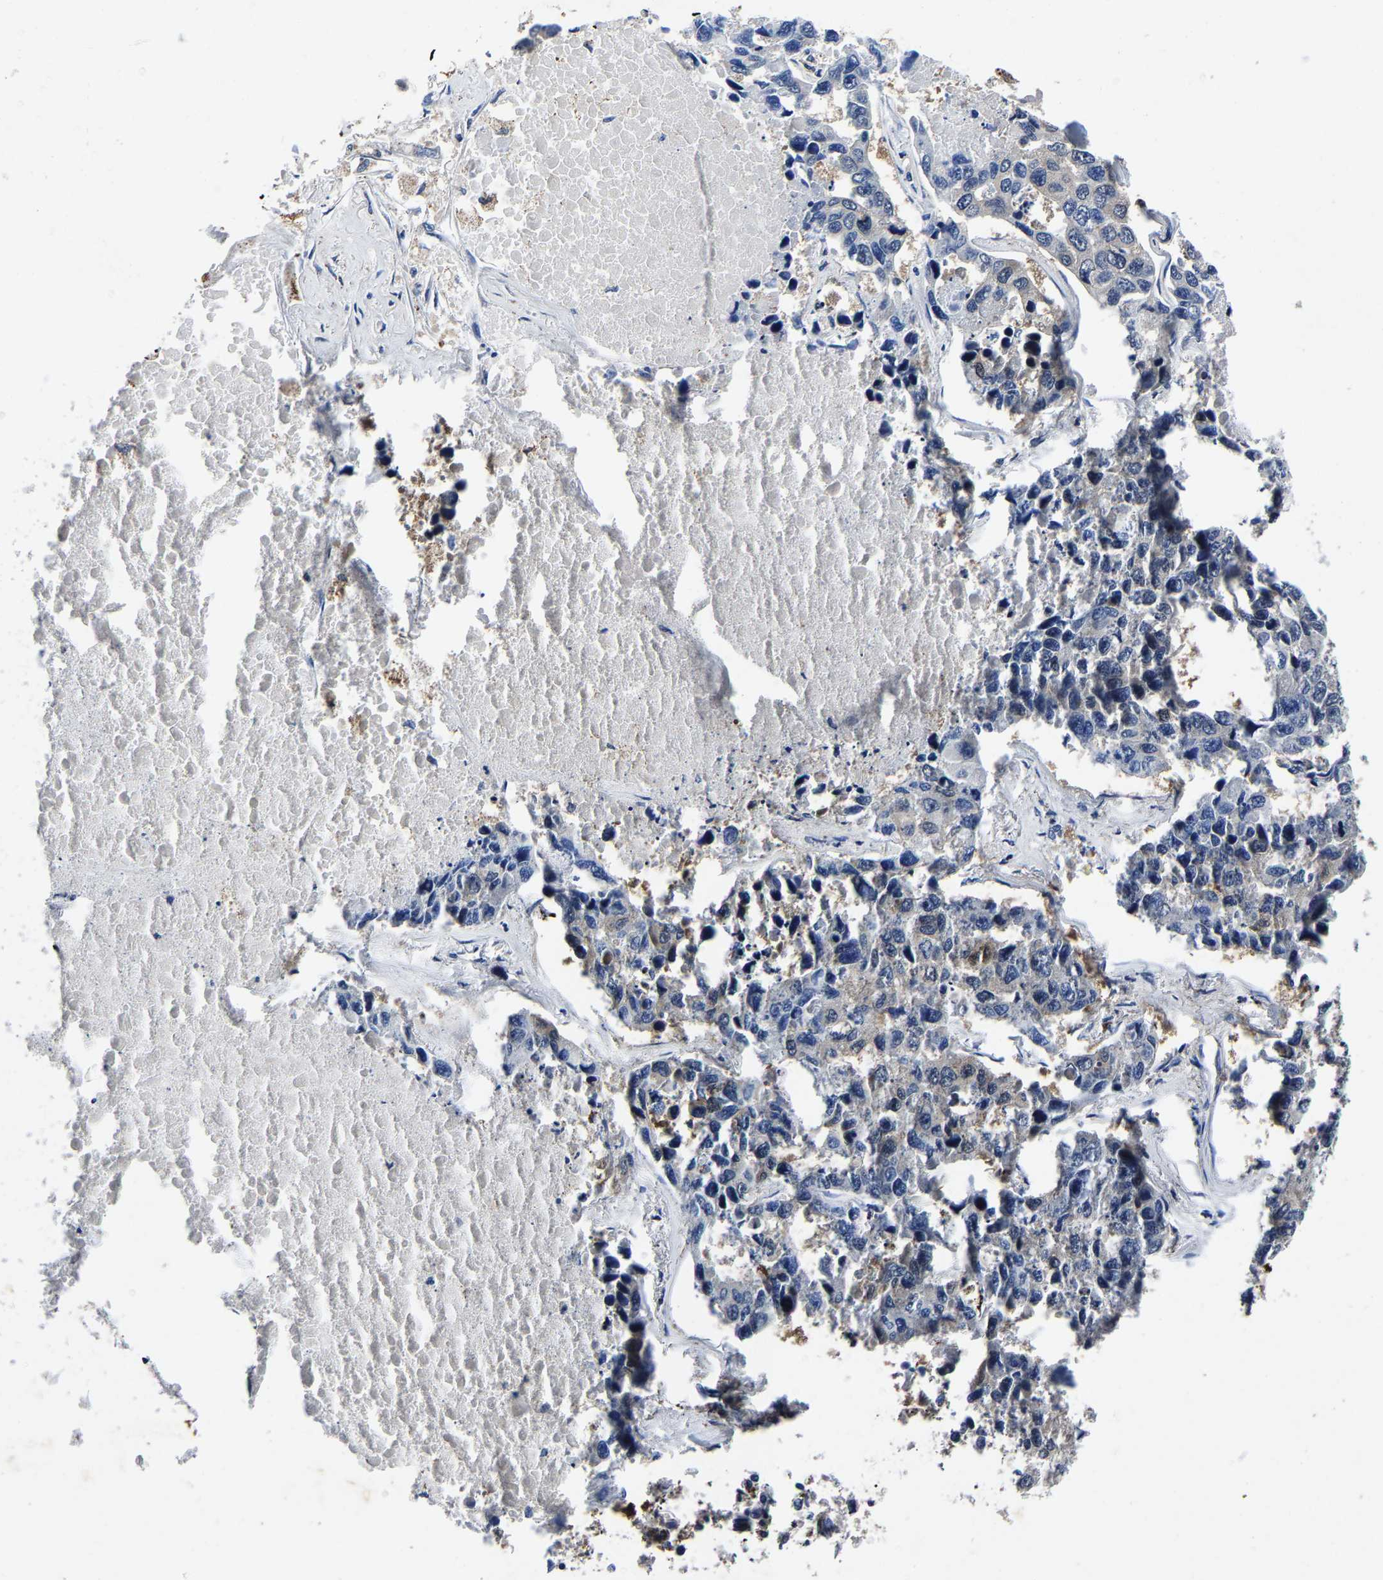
{"staining": {"intensity": "negative", "quantity": "none", "location": "none"}, "tissue": "lung cancer", "cell_type": "Tumor cells", "image_type": "cancer", "snomed": [{"axis": "morphology", "description": "Adenocarcinoma, NOS"}, {"axis": "topography", "description": "Lung"}], "caption": "Lung cancer (adenocarcinoma) was stained to show a protein in brown. There is no significant staining in tumor cells.", "gene": "PSPH", "patient": {"sex": "male", "age": 64}}